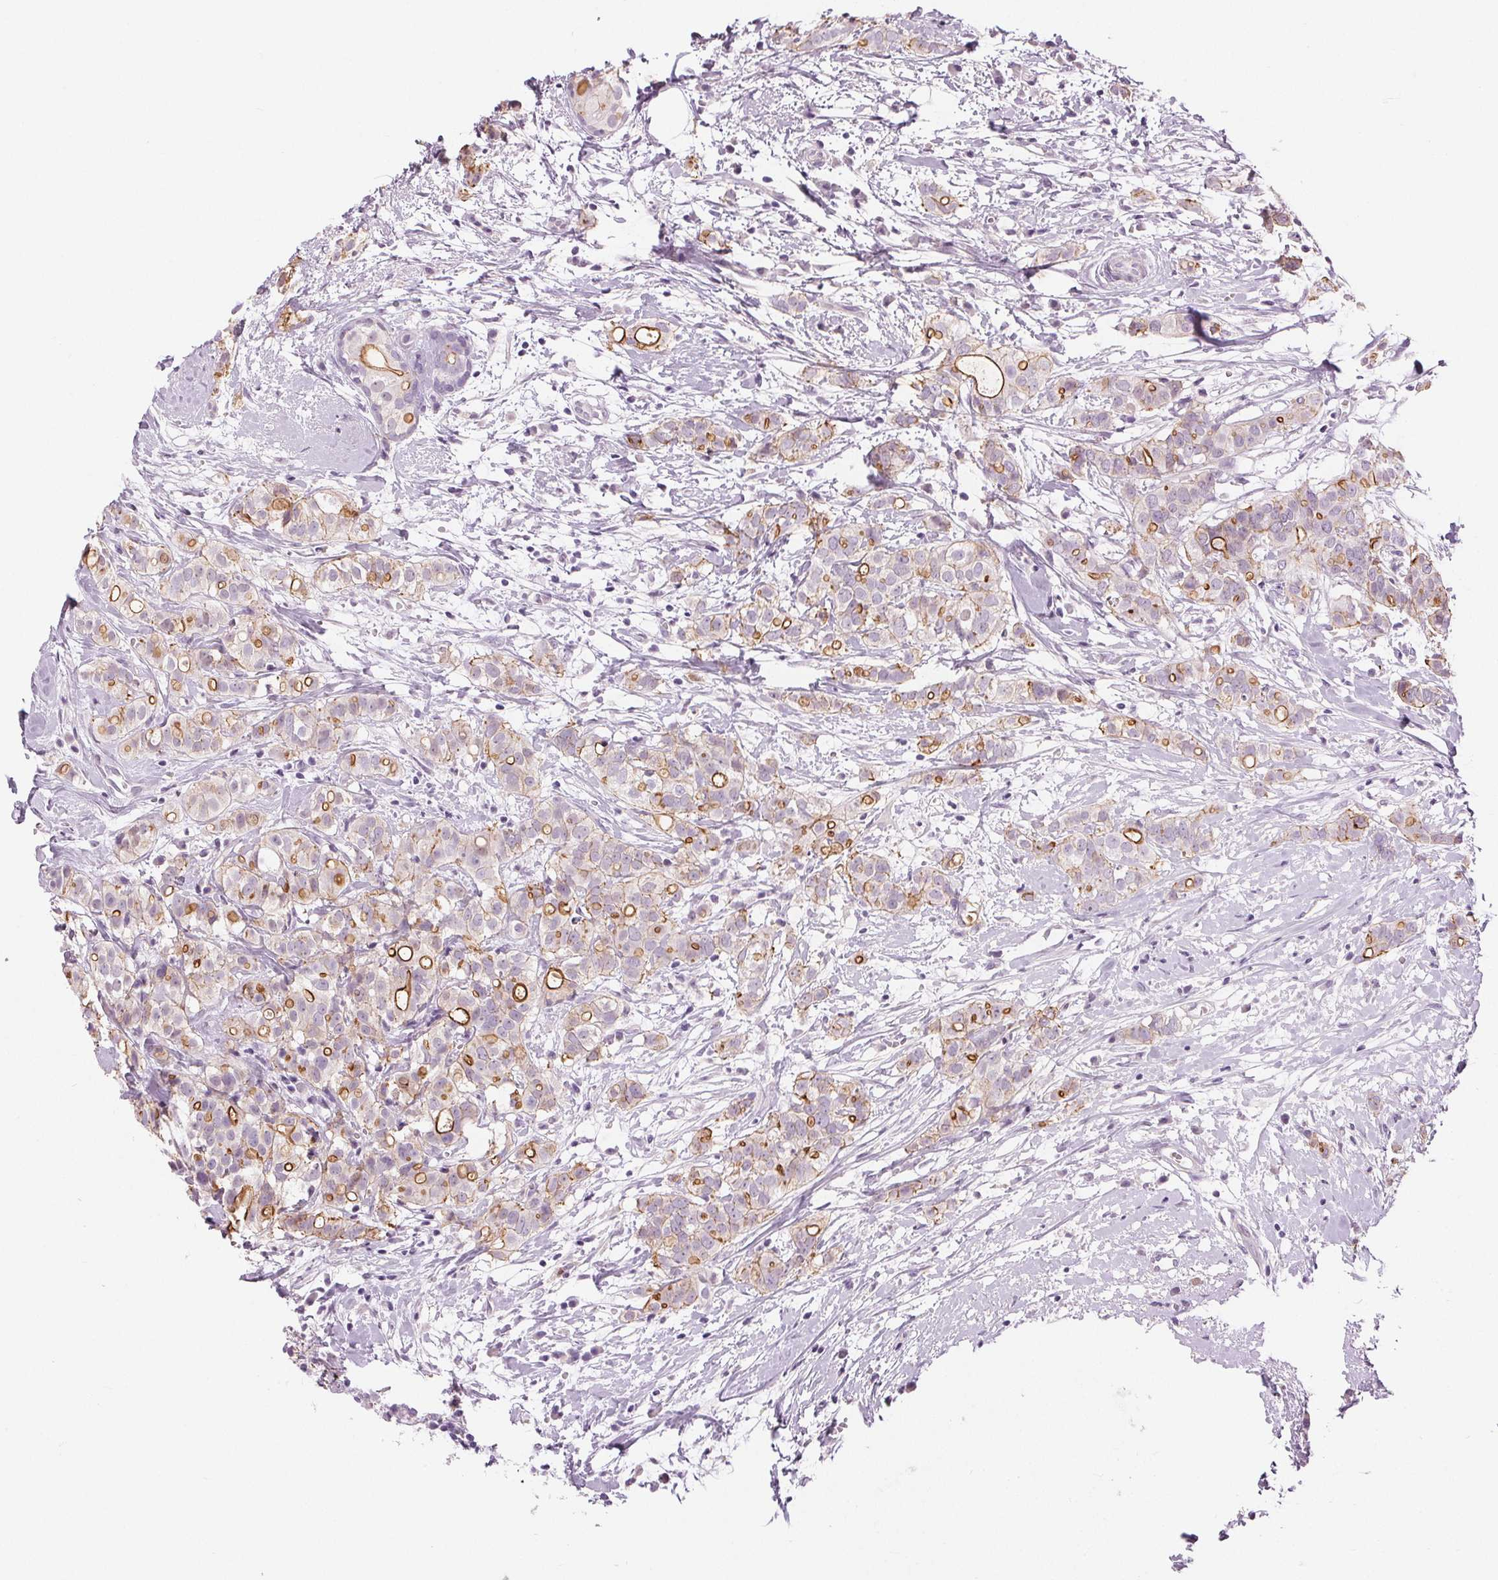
{"staining": {"intensity": "moderate", "quantity": "<25%", "location": "cytoplasmic/membranous"}, "tissue": "breast cancer", "cell_type": "Tumor cells", "image_type": "cancer", "snomed": [{"axis": "morphology", "description": "Duct carcinoma"}, {"axis": "topography", "description": "Breast"}], "caption": "Protein staining of infiltrating ductal carcinoma (breast) tissue reveals moderate cytoplasmic/membranous staining in about <25% of tumor cells.", "gene": "MISP", "patient": {"sex": "female", "age": 40}}